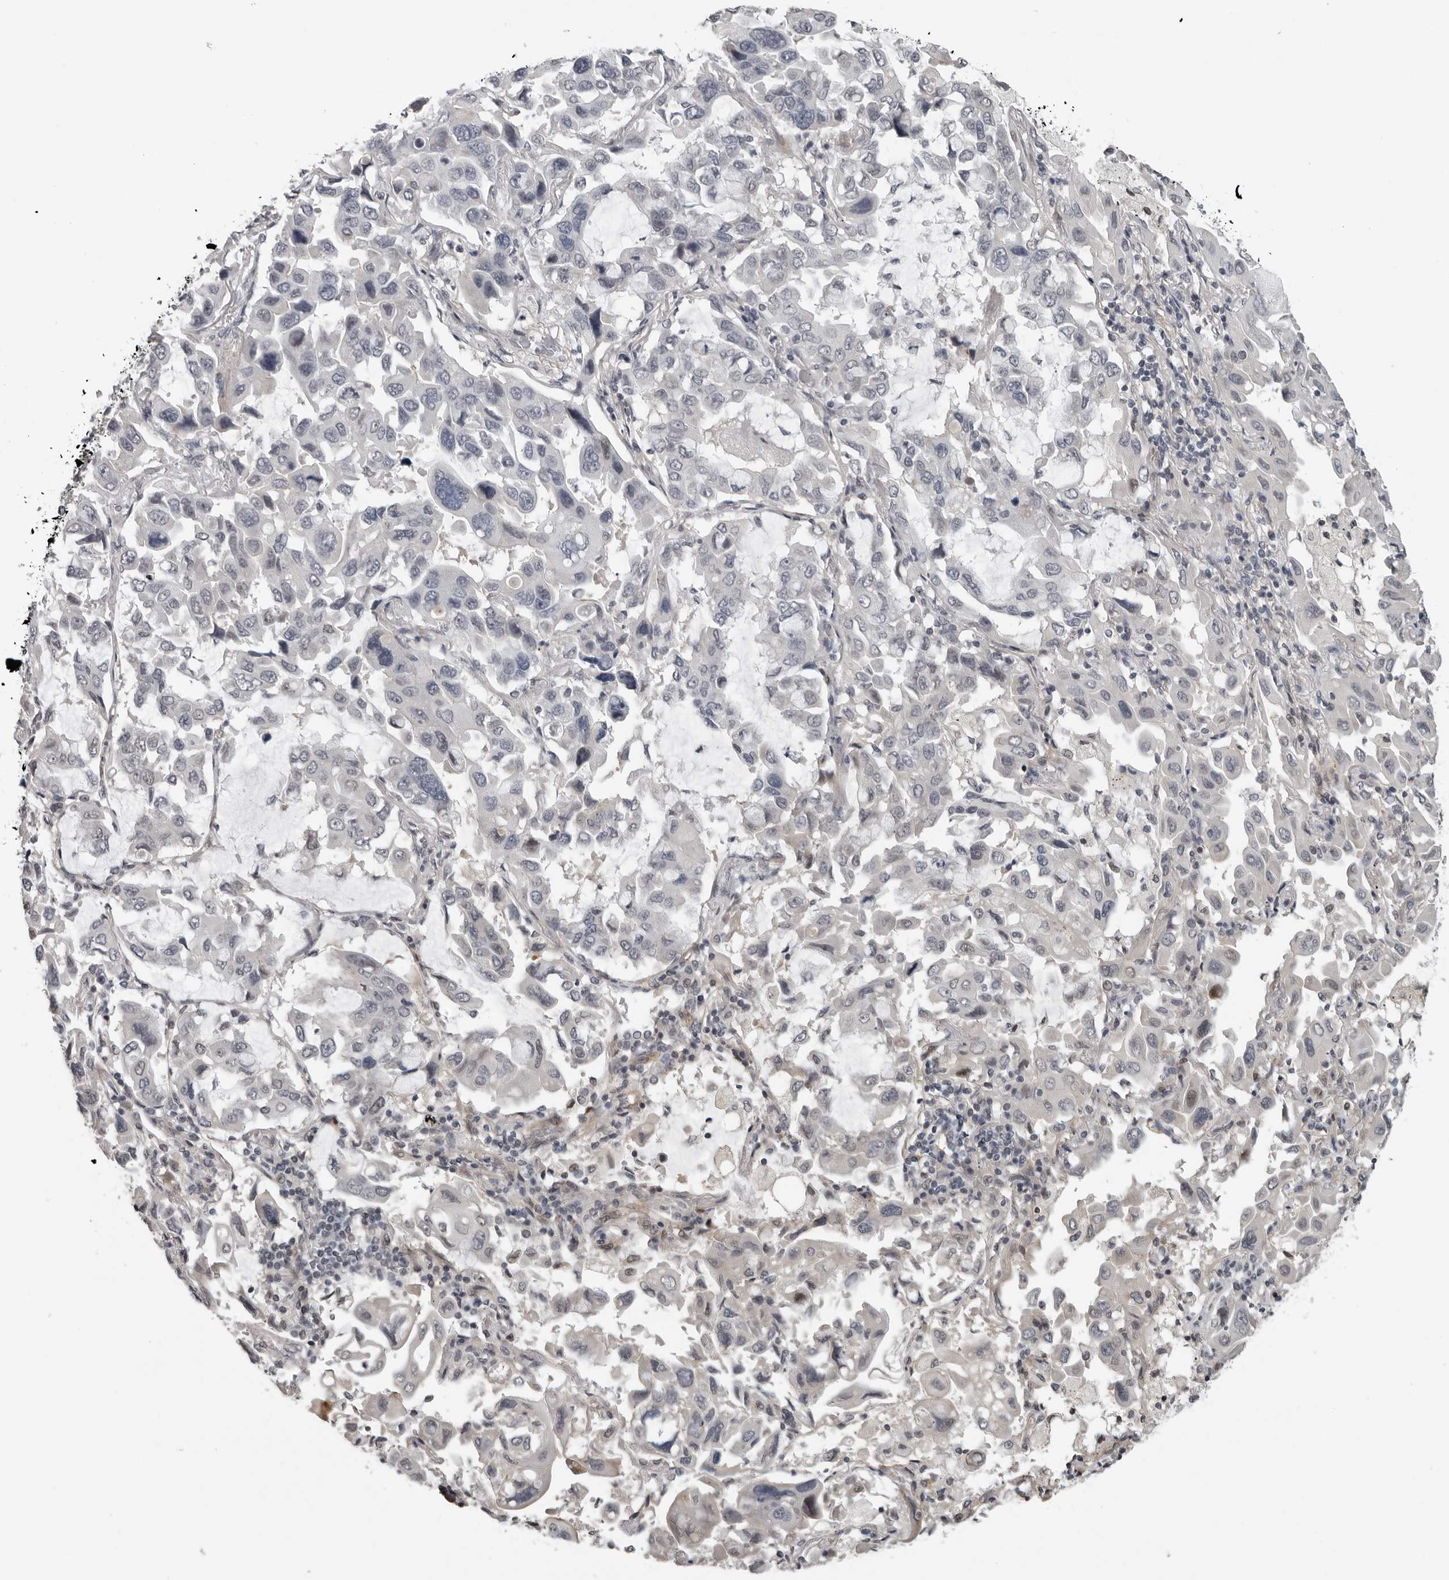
{"staining": {"intensity": "negative", "quantity": "none", "location": "none"}, "tissue": "lung cancer", "cell_type": "Tumor cells", "image_type": "cancer", "snomed": [{"axis": "morphology", "description": "Adenocarcinoma, NOS"}, {"axis": "topography", "description": "Lung"}], "caption": "The IHC image has no significant expression in tumor cells of lung cancer (adenocarcinoma) tissue.", "gene": "PRRX2", "patient": {"sex": "male", "age": 64}}